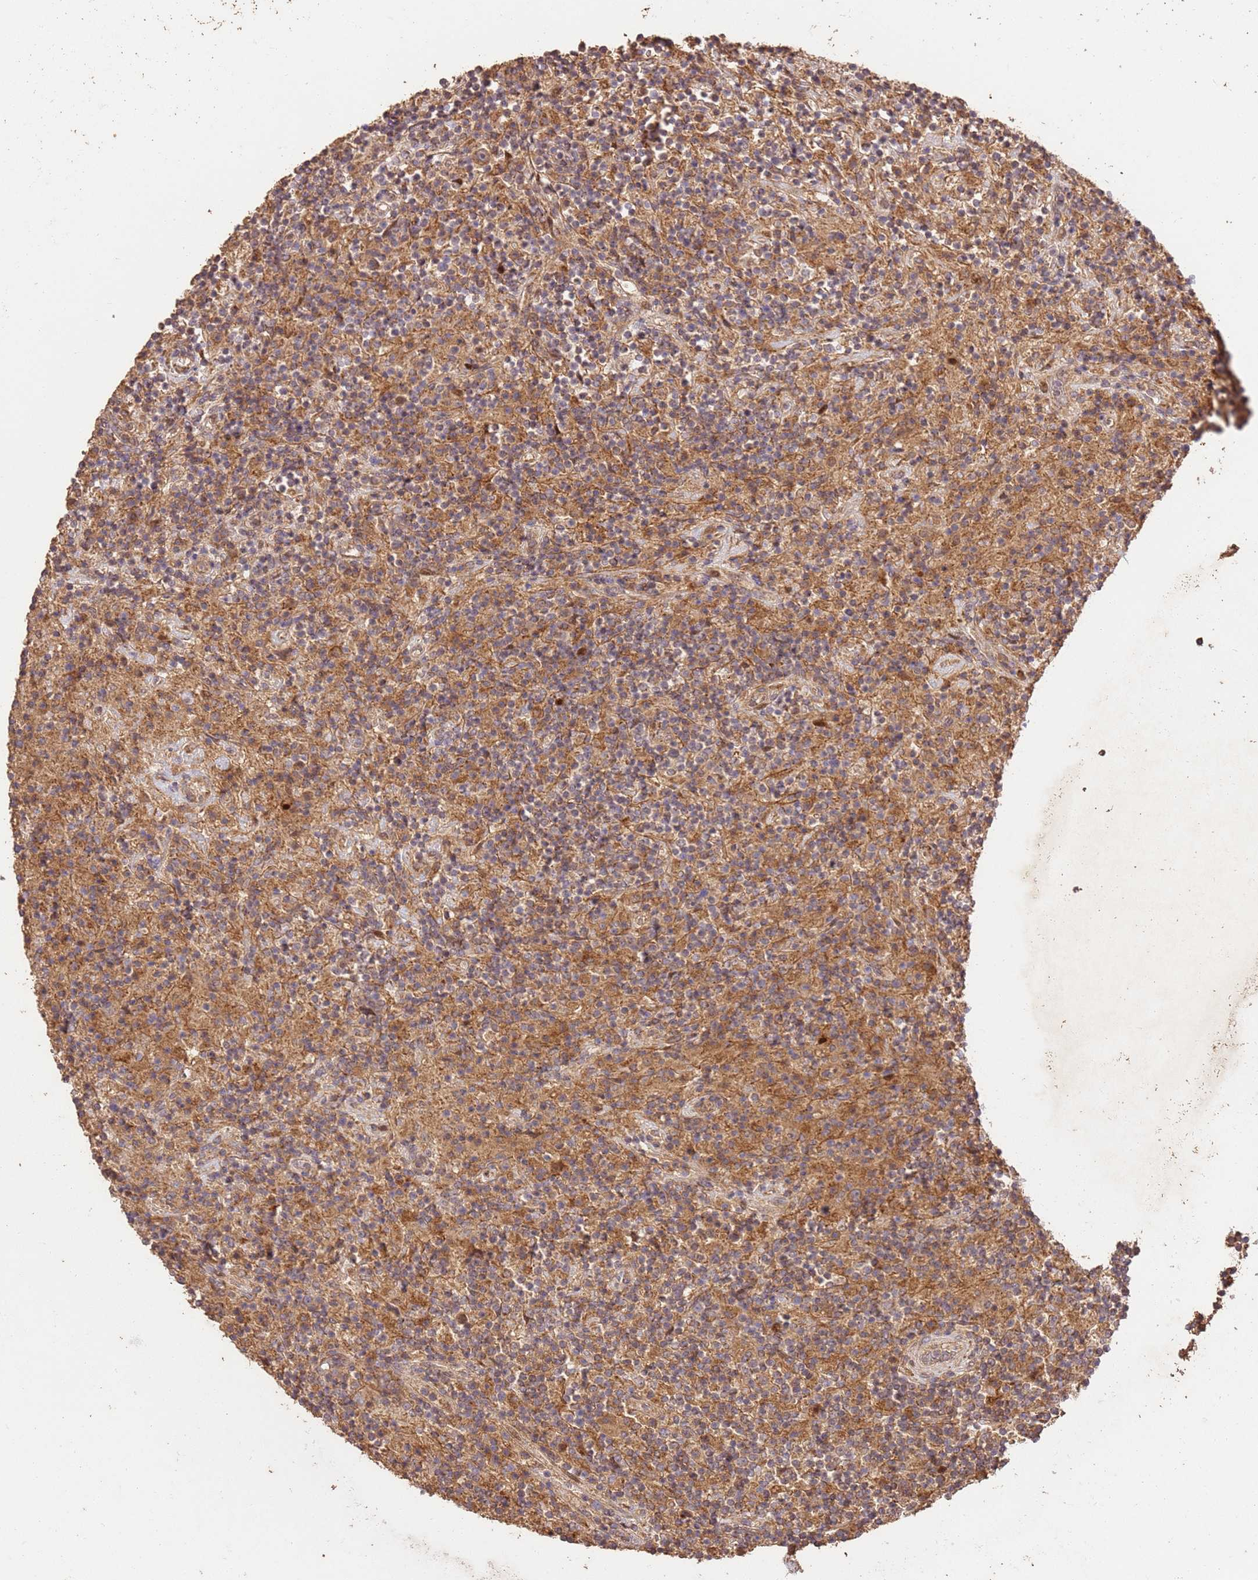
{"staining": {"intensity": "moderate", "quantity": ">75%", "location": "cytoplasmic/membranous"}, "tissue": "lymphoma", "cell_type": "Tumor cells", "image_type": "cancer", "snomed": [{"axis": "morphology", "description": "Hodgkin's disease, NOS"}, {"axis": "topography", "description": "Lymph node"}], "caption": "A micrograph showing moderate cytoplasmic/membranous staining in approximately >75% of tumor cells in Hodgkin's disease, as visualized by brown immunohistochemical staining.", "gene": "LRRC28", "patient": {"sex": "male", "age": 70}}